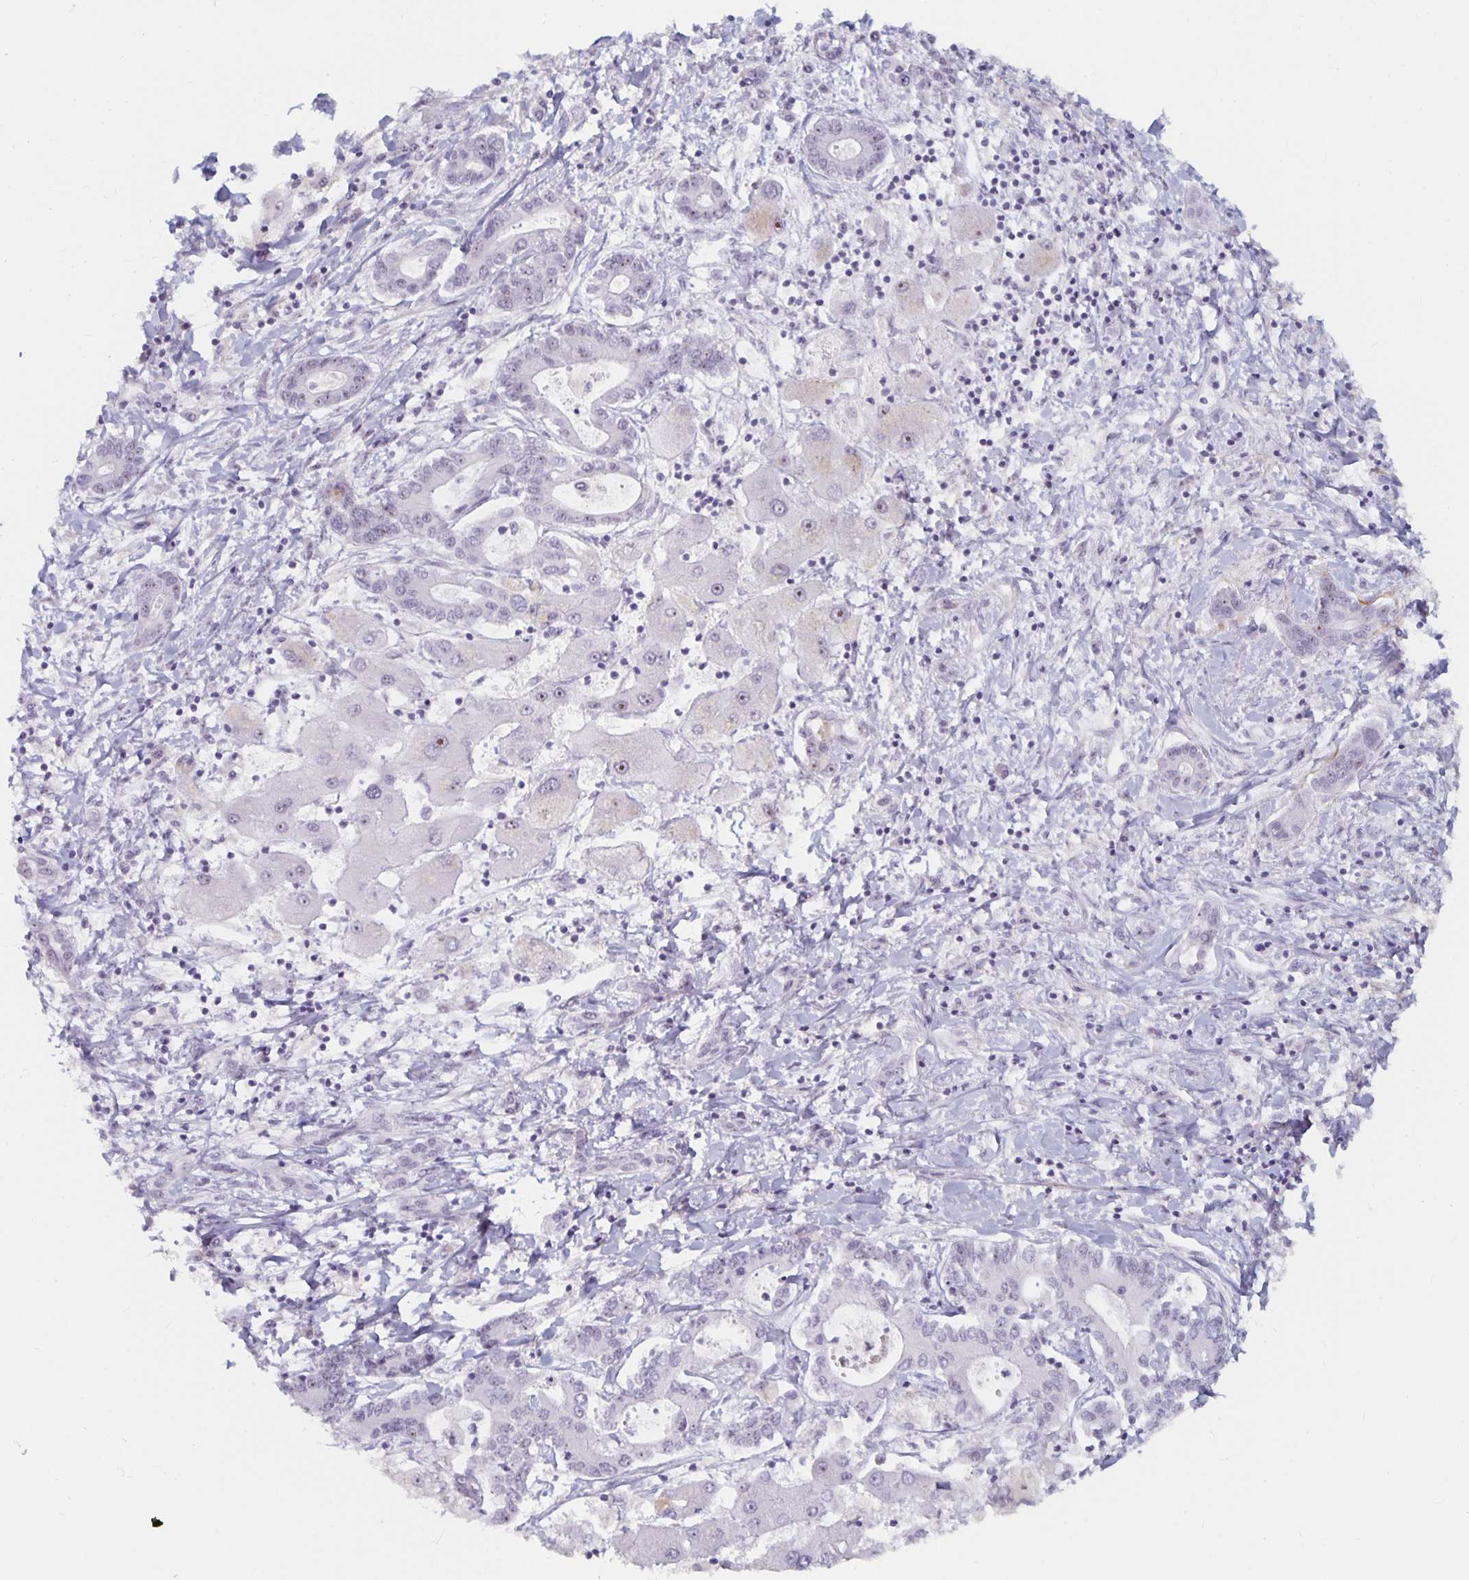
{"staining": {"intensity": "weak", "quantity": "<25%", "location": "nuclear"}, "tissue": "liver cancer", "cell_type": "Tumor cells", "image_type": "cancer", "snomed": [{"axis": "morphology", "description": "Cholangiocarcinoma"}, {"axis": "topography", "description": "Liver"}], "caption": "IHC of liver cancer (cholangiocarcinoma) reveals no expression in tumor cells.", "gene": "NUP85", "patient": {"sex": "male", "age": 66}}